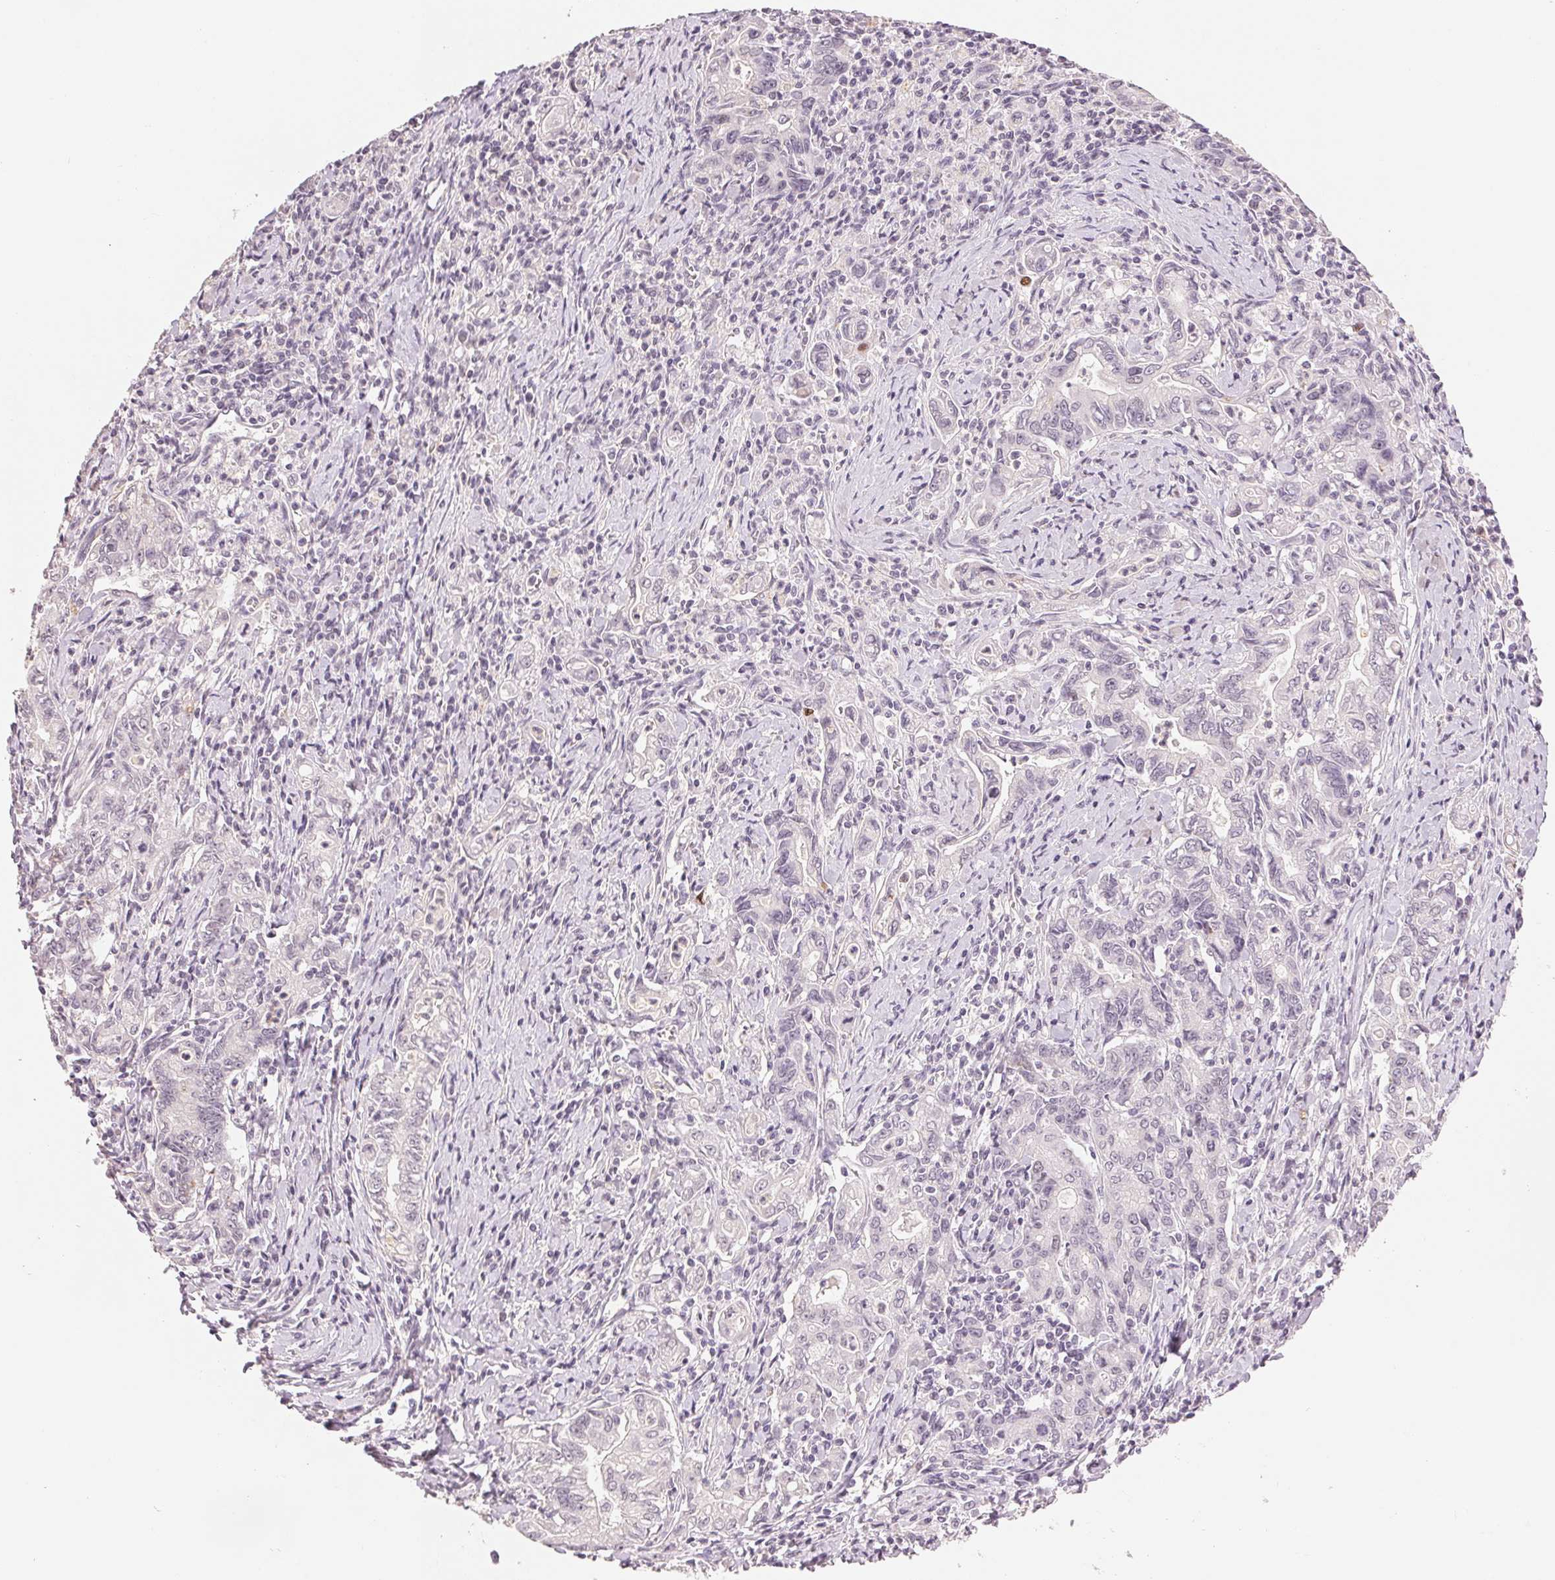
{"staining": {"intensity": "negative", "quantity": "none", "location": "none"}, "tissue": "stomach cancer", "cell_type": "Tumor cells", "image_type": "cancer", "snomed": [{"axis": "morphology", "description": "Adenocarcinoma, NOS"}, {"axis": "topography", "description": "Stomach, upper"}], "caption": "Immunohistochemical staining of human stomach cancer (adenocarcinoma) shows no significant staining in tumor cells. (DAB immunohistochemistry visualized using brightfield microscopy, high magnification).", "gene": "SMTN", "patient": {"sex": "female", "age": 79}}